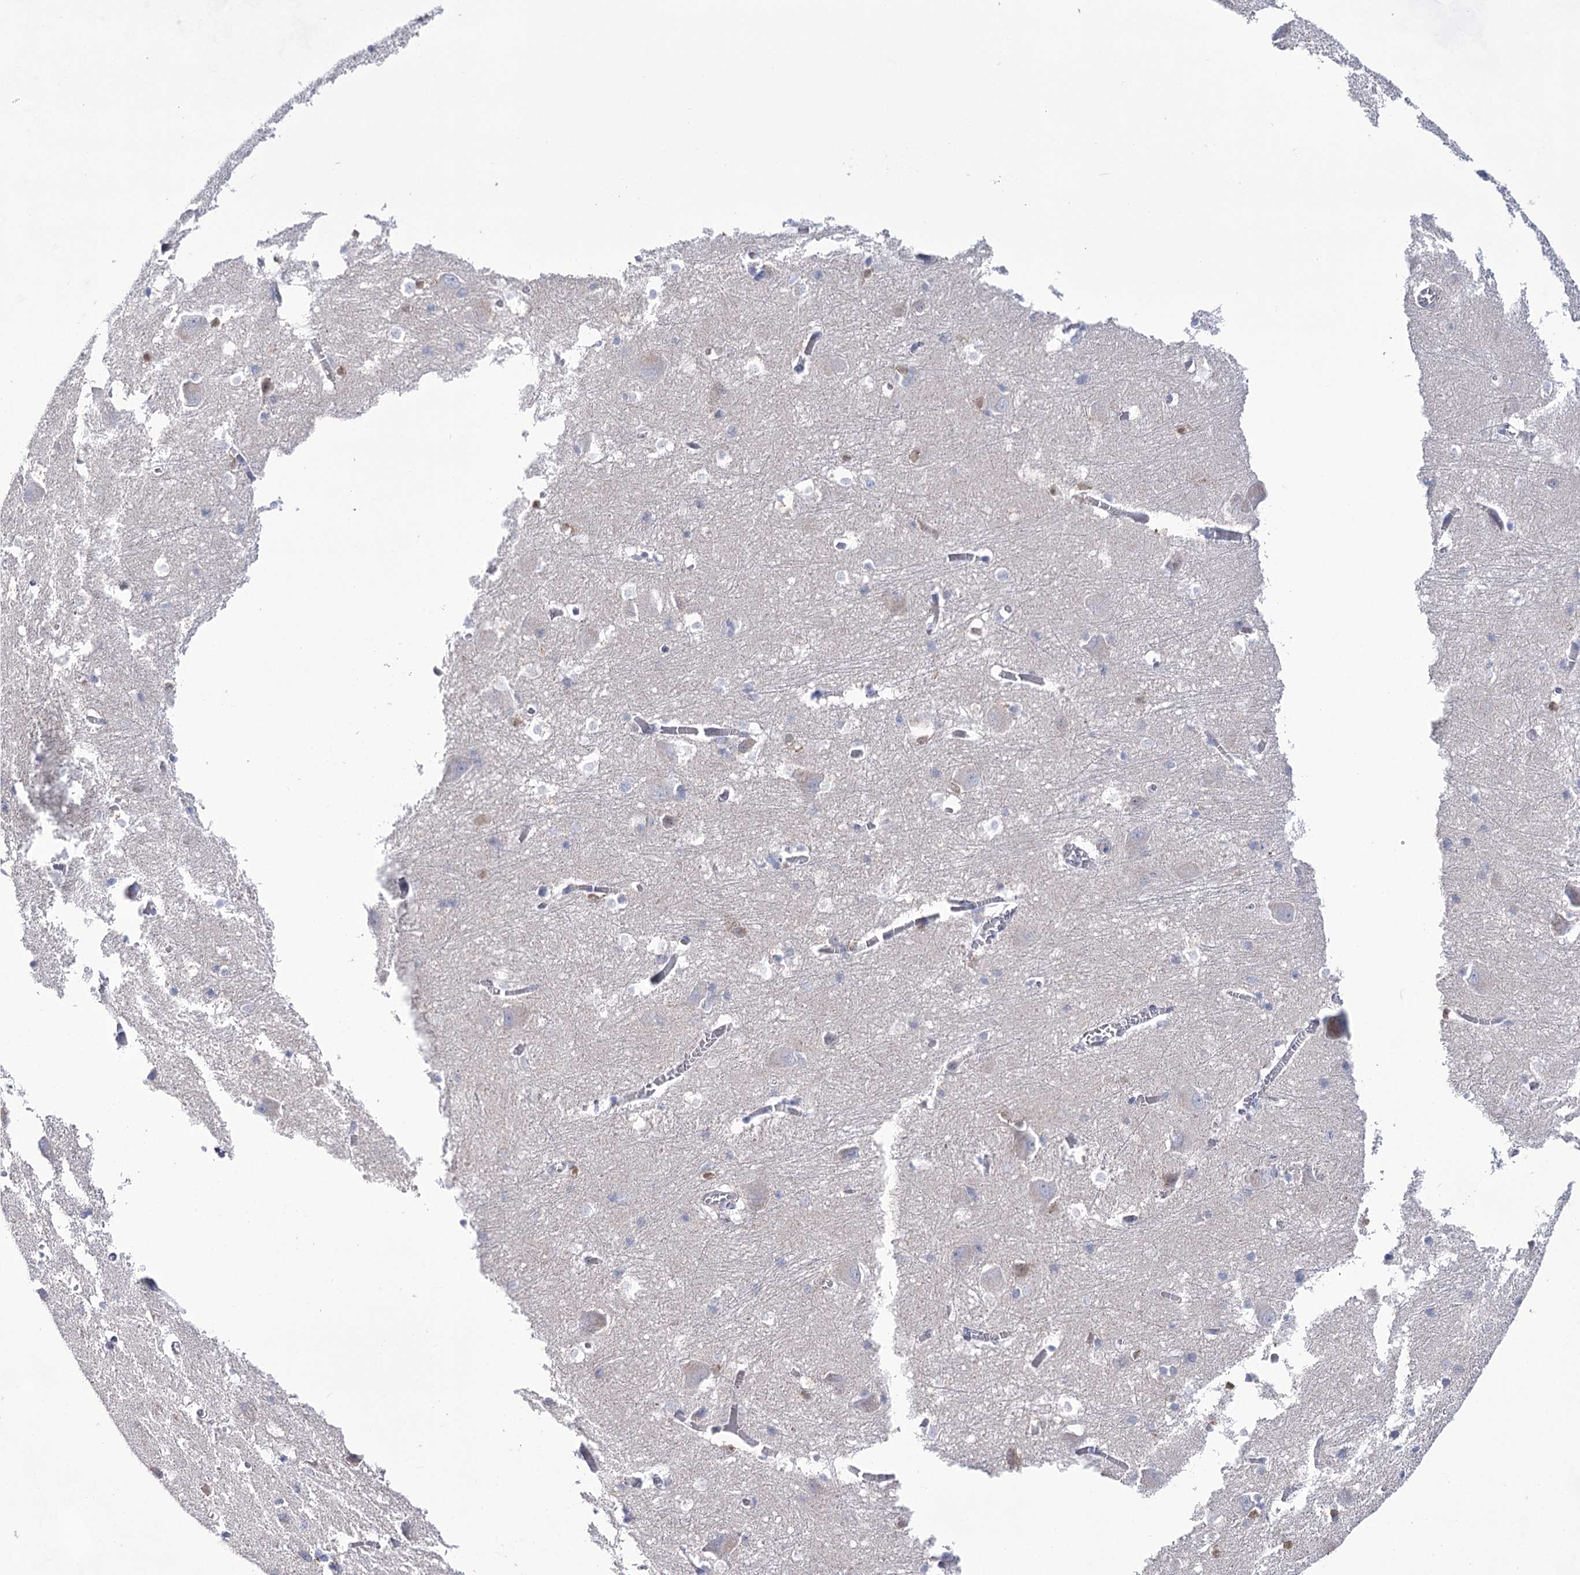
{"staining": {"intensity": "negative", "quantity": "none", "location": "none"}, "tissue": "caudate", "cell_type": "Glial cells", "image_type": "normal", "snomed": [{"axis": "morphology", "description": "Normal tissue, NOS"}, {"axis": "topography", "description": "Lateral ventricle wall"}], "caption": "High power microscopy micrograph of an IHC image of benign caudate, revealing no significant positivity in glial cells. The staining was performed using DAB (3,3'-diaminobenzidine) to visualize the protein expression in brown, while the nuclei were stained in blue with hematoxylin (Magnification: 20x).", "gene": "UGDH", "patient": {"sex": "male", "age": 37}}